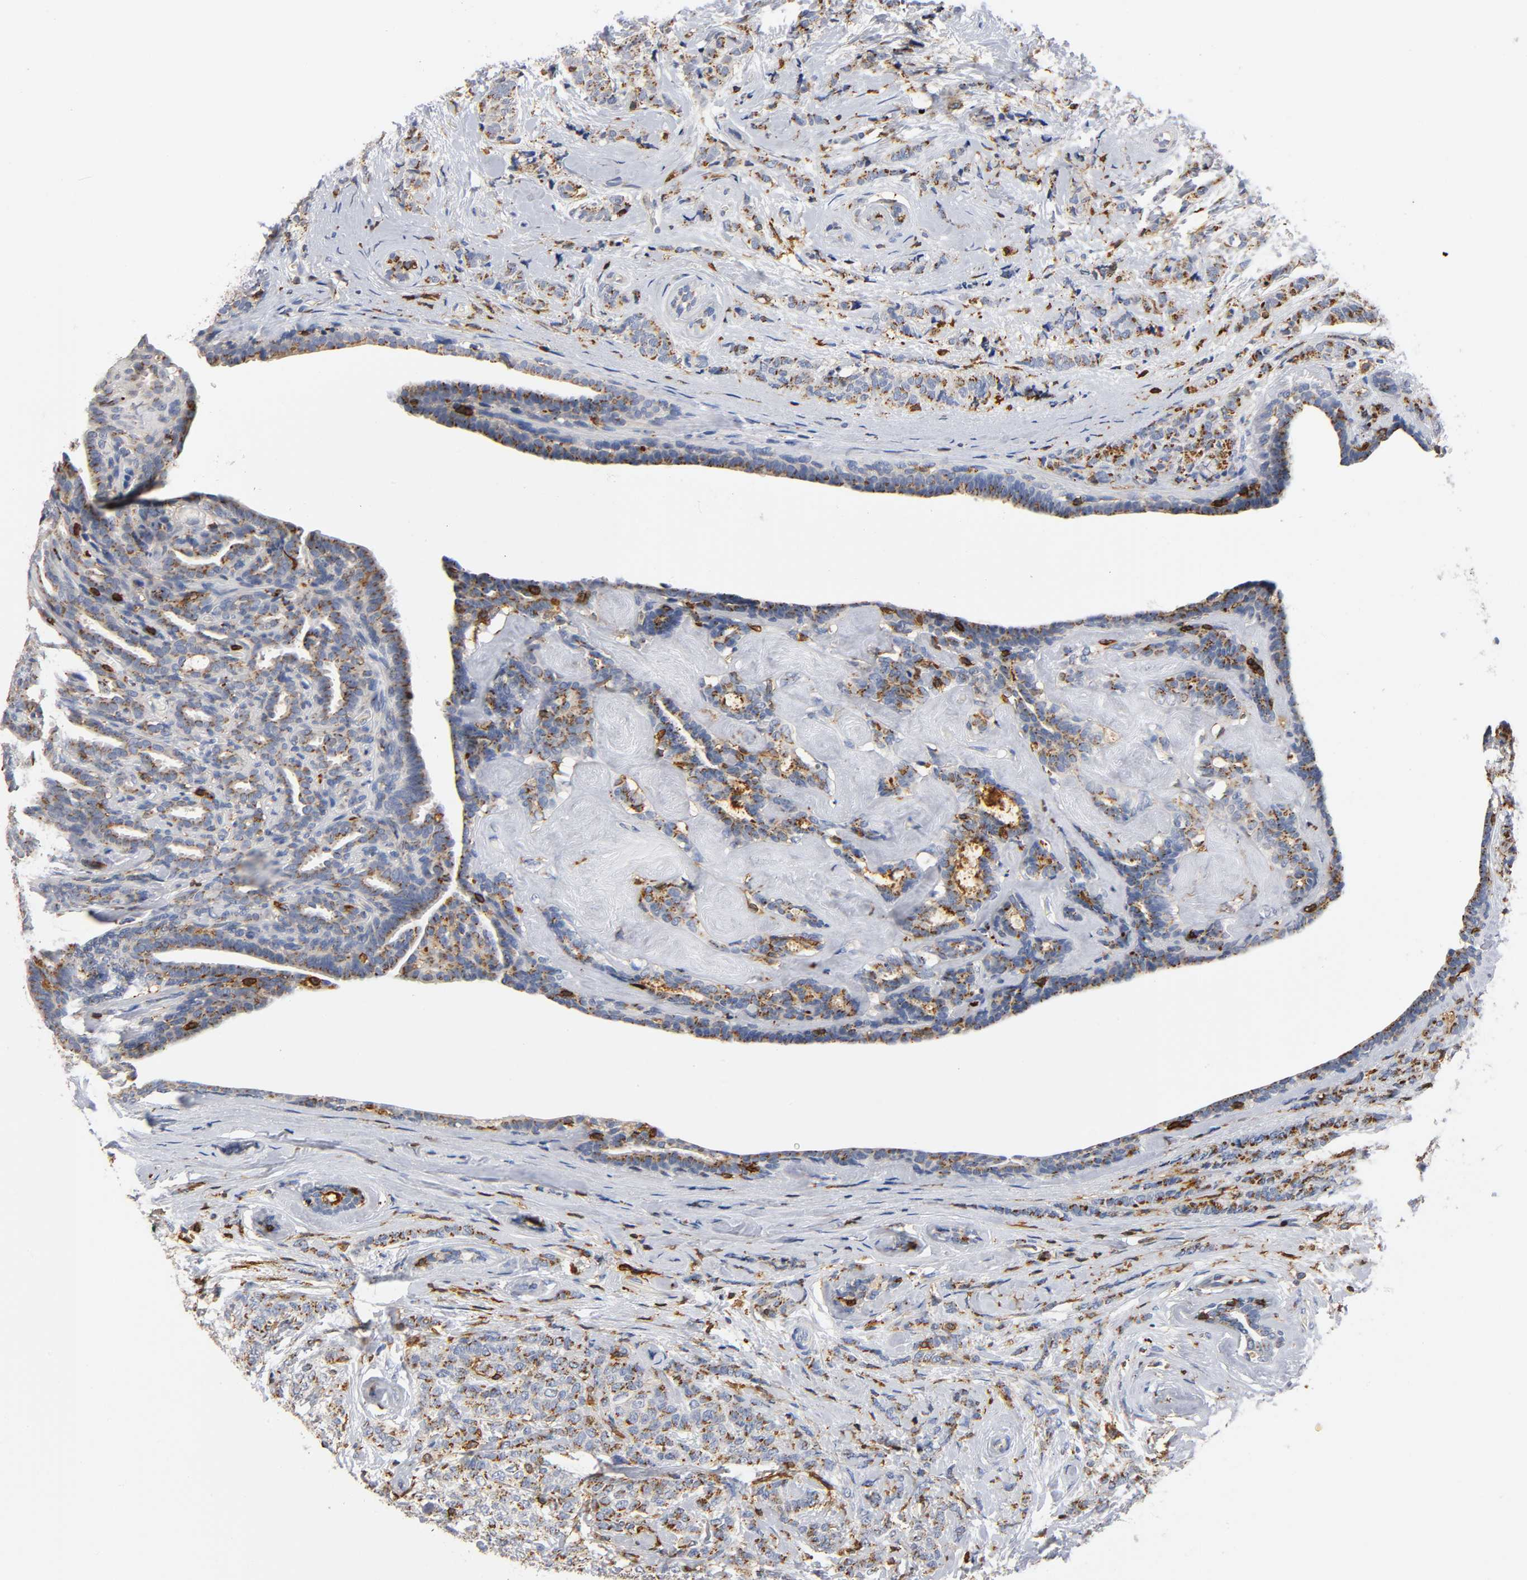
{"staining": {"intensity": "strong", "quantity": ">75%", "location": "cytoplasmic/membranous"}, "tissue": "breast cancer", "cell_type": "Tumor cells", "image_type": "cancer", "snomed": [{"axis": "morphology", "description": "Lobular carcinoma"}, {"axis": "topography", "description": "Breast"}], "caption": "Brown immunohistochemical staining in human breast cancer displays strong cytoplasmic/membranous positivity in approximately >75% of tumor cells.", "gene": "CAPN10", "patient": {"sex": "female", "age": 60}}